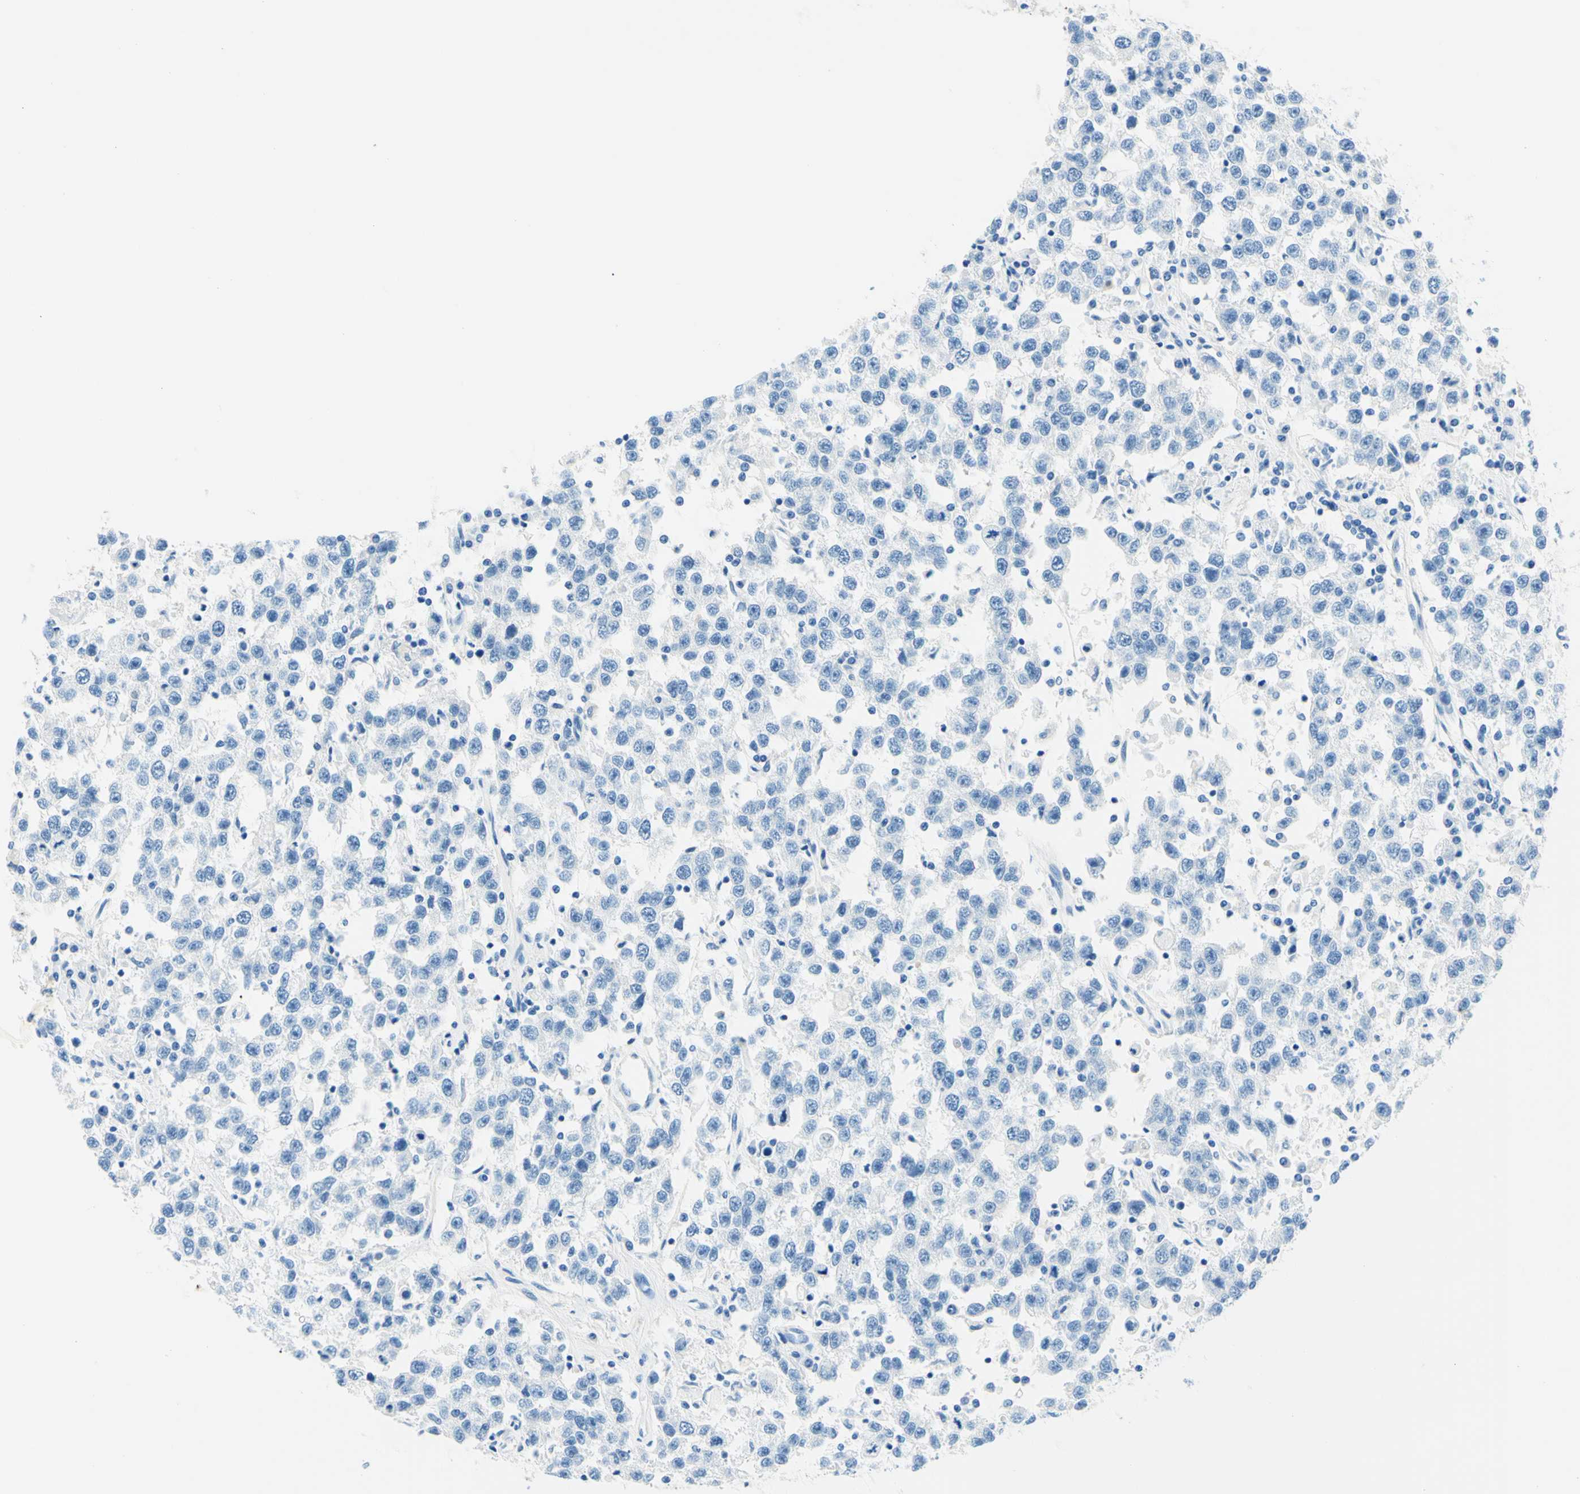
{"staining": {"intensity": "negative", "quantity": "none", "location": "none"}, "tissue": "testis cancer", "cell_type": "Tumor cells", "image_type": "cancer", "snomed": [{"axis": "morphology", "description": "Seminoma, NOS"}, {"axis": "topography", "description": "Testis"}], "caption": "Tumor cells show no significant staining in testis seminoma.", "gene": "MFAP5", "patient": {"sex": "male", "age": 41}}